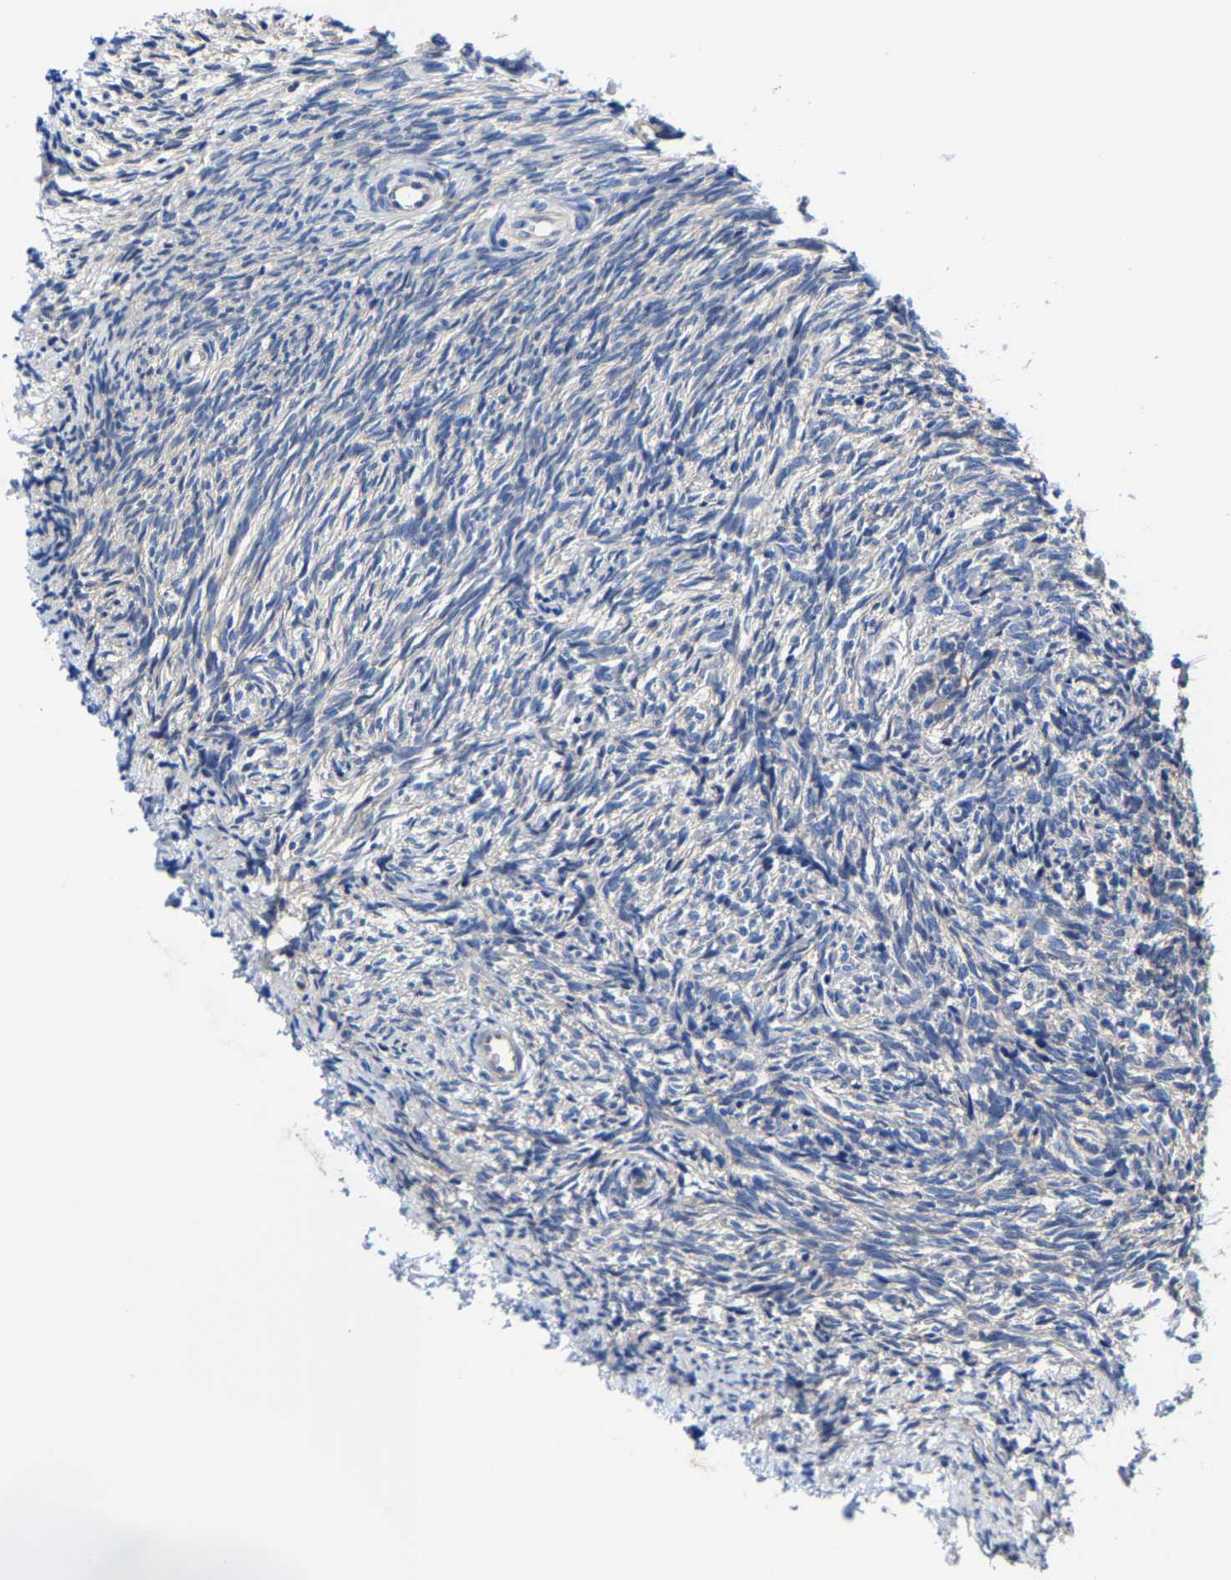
{"staining": {"intensity": "negative", "quantity": "none", "location": "none"}, "tissue": "ovary", "cell_type": "Follicle cells", "image_type": "normal", "snomed": [{"axis": "morphology", "description": "Normal tissue, NOS"}, {"axis": "topography", "description": "Ovary"}], "caption": "Immunohistochemistry of normal ovary reveals no positivity in follicle cells.", "gene": "SRPK2", "patient": {"sex": "female", "age": 41}}